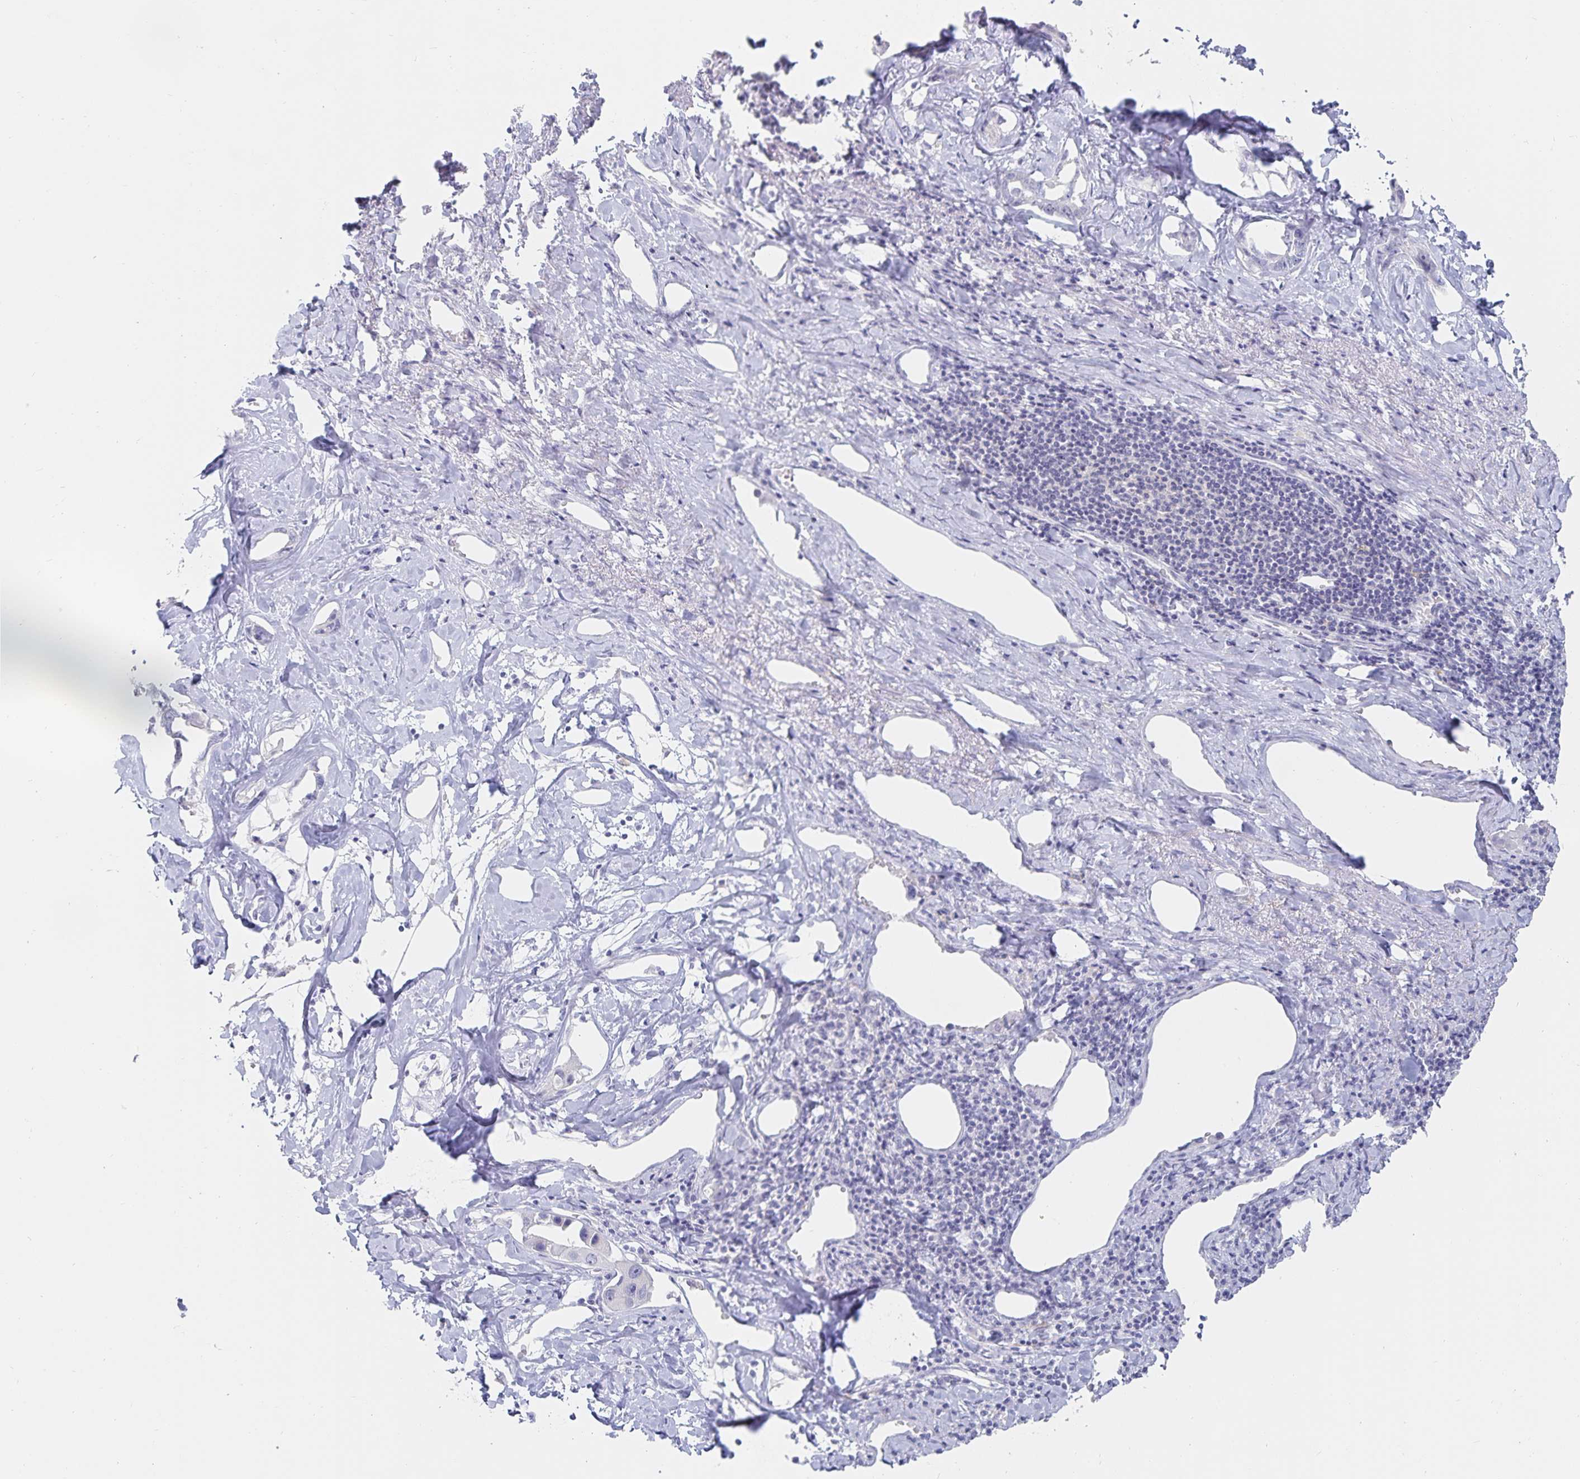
{"staining": {"intensity": "negative", "quantity": "none", "location": "none"}, "tissue": "liver cancer", "cell_type": "Tumor cells", "image_type": "cancer", "snomed": [{"axis": "morphology", "description": "Cholangiocarcinoma"}, {"axis": "topography", "description": "Liver"}], "caption": "Immunohistochemistry (IHC) of human liver cancer shows no expression in tumor cells.", "gene": "SFTPA1", "patient": {"sex": "male", "age": 59}}